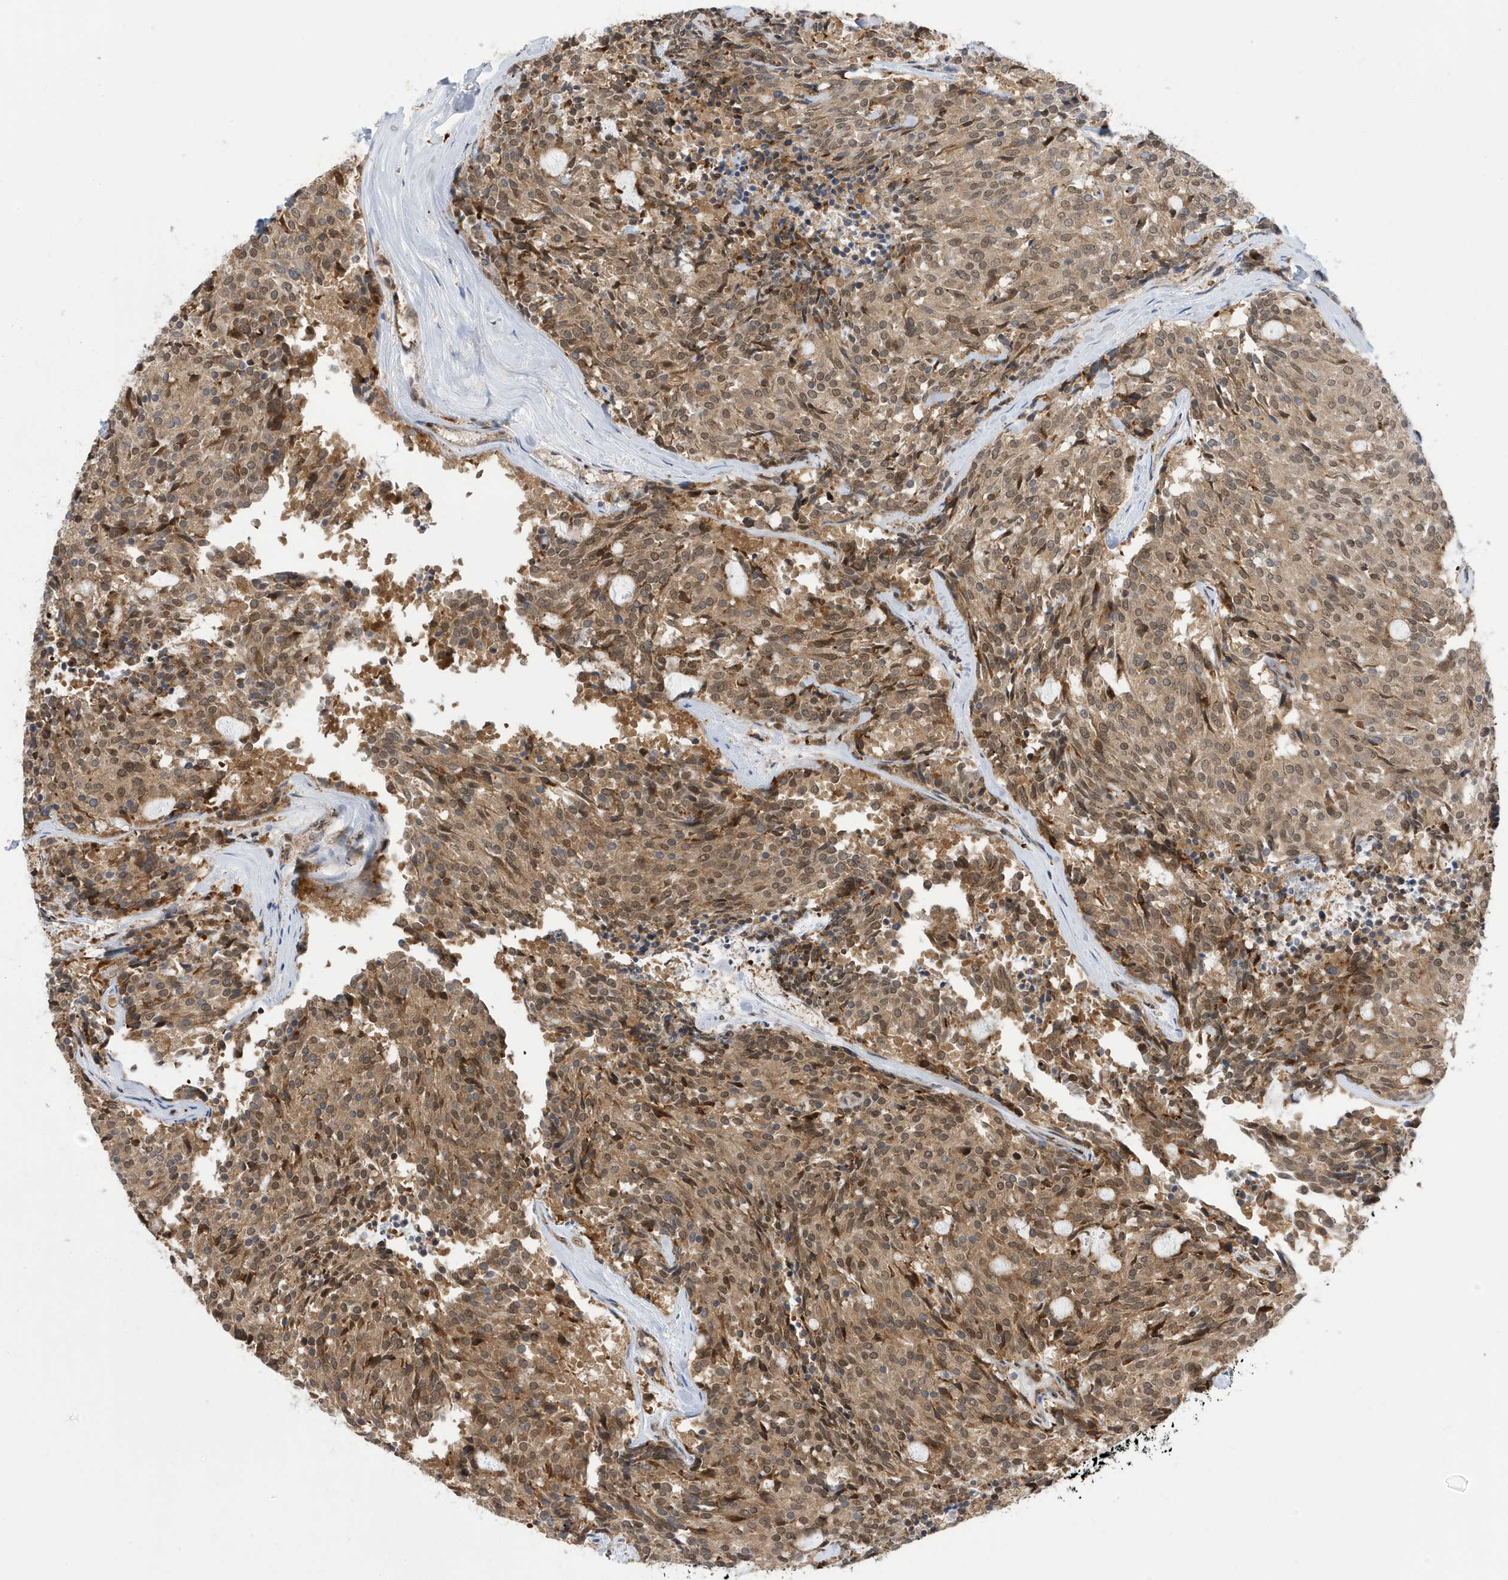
{"staining": {"intensity": "moderate", "quantity": ">75%", "location": "cytoplasmic/membranous,nuclear"}, "tissue": "carcinoid", "cell_type": "Tumor cells", "image_type": "cancer", "snomed": [{"axis": "morphology", "description": "Carcinoid, malignant, NOS"}, {"axis": "topography", "description": "Pancreas"}], "caption": "Approximately >75% of tumor cells in human carcinoid exhibit moderate cytoplasmic/membranous and nuclear protein positivity as visualized by brown immunohistochemical staining.", "gene": "ZNF507", "patient": {"sex": "female", "age": 54}}